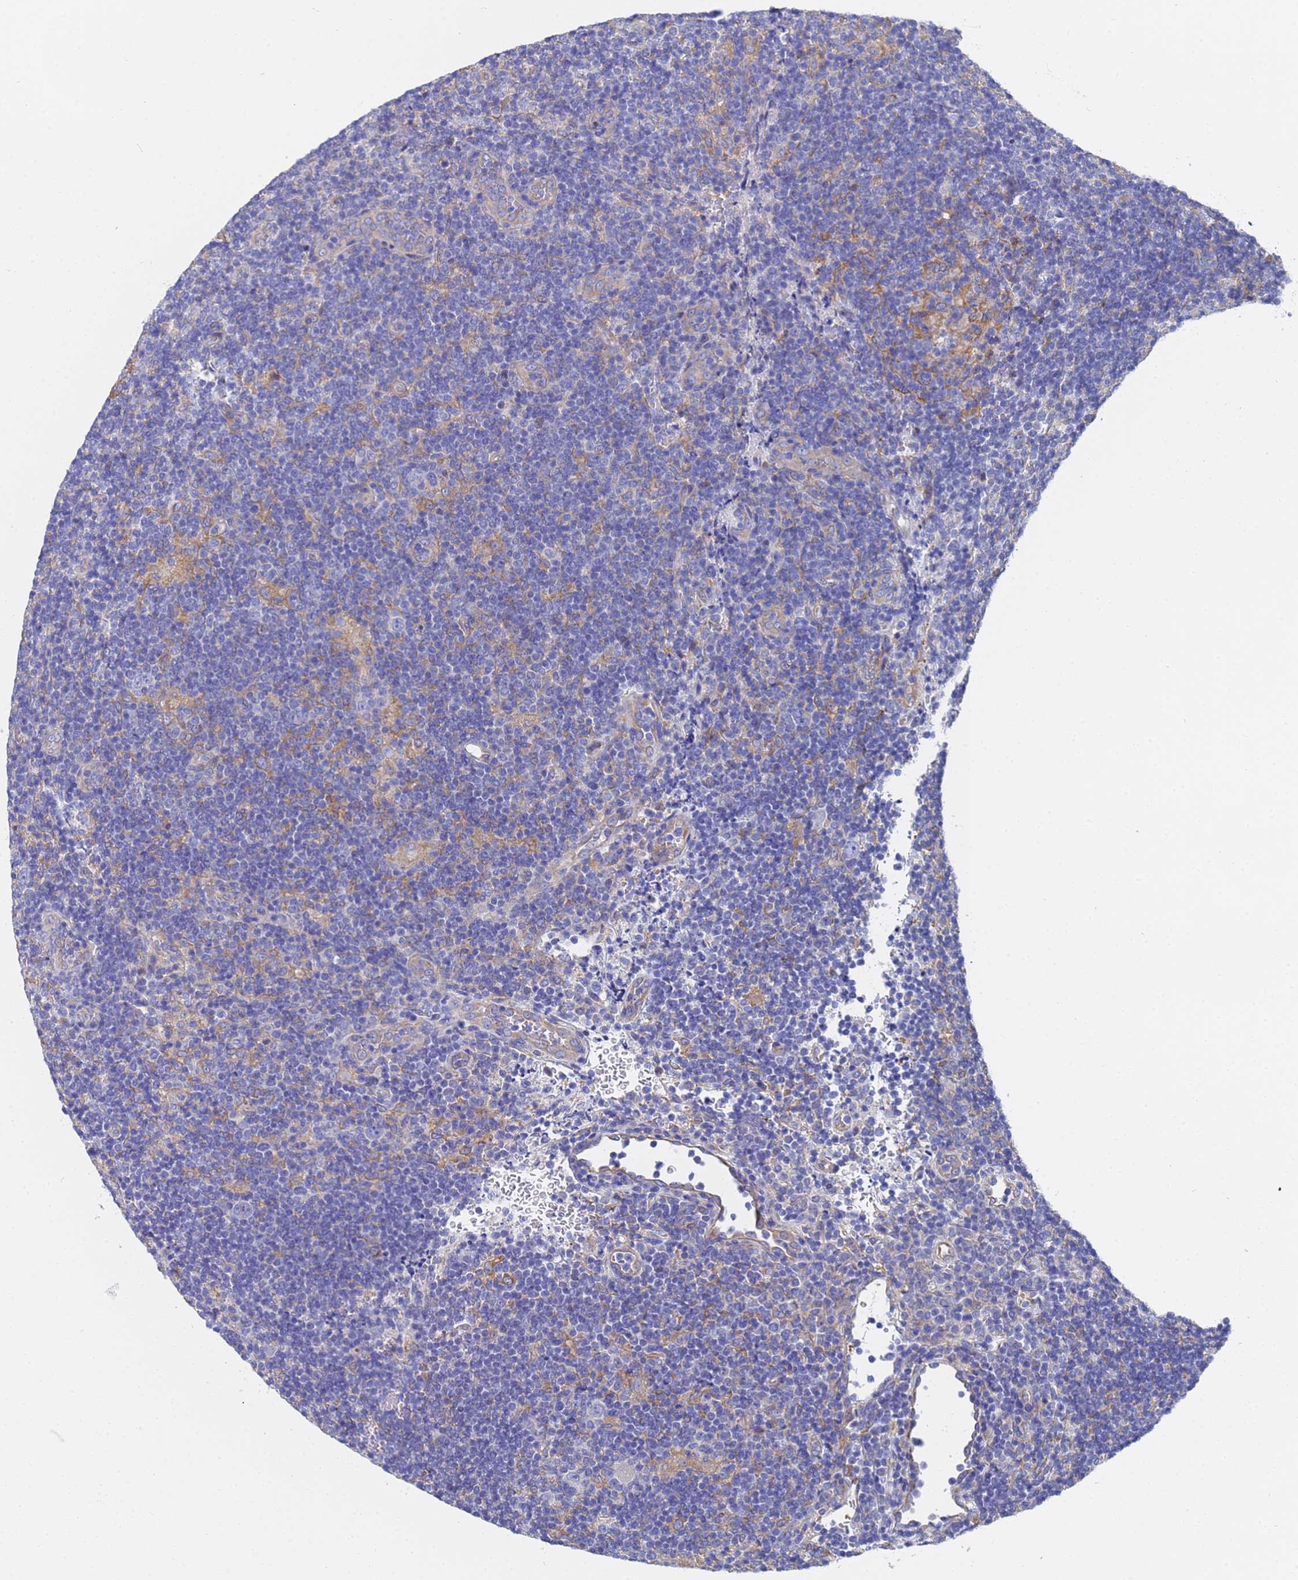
{"staining": {"intensity": "negative", "quantity": "none", "location": "none"}, "tissue": "lymphoma", "cell_type": "Tumor cells", "image_type": "cancer", "snomed": [{"axis": "morphology", "description": "Hodgkin's disease, NOS"}, {"axis": "topography", "description": "Lymph node"}], "caption": "Immunohistochemistry (IHC) image of neoplastic tissue: human lymphoma stained with DAB (3,3'-diaminobenzidine) displays no significant protein expression in tumor cells.", "gene": "TM4SF4", "patient": {"sex": "female", "age": 57}}